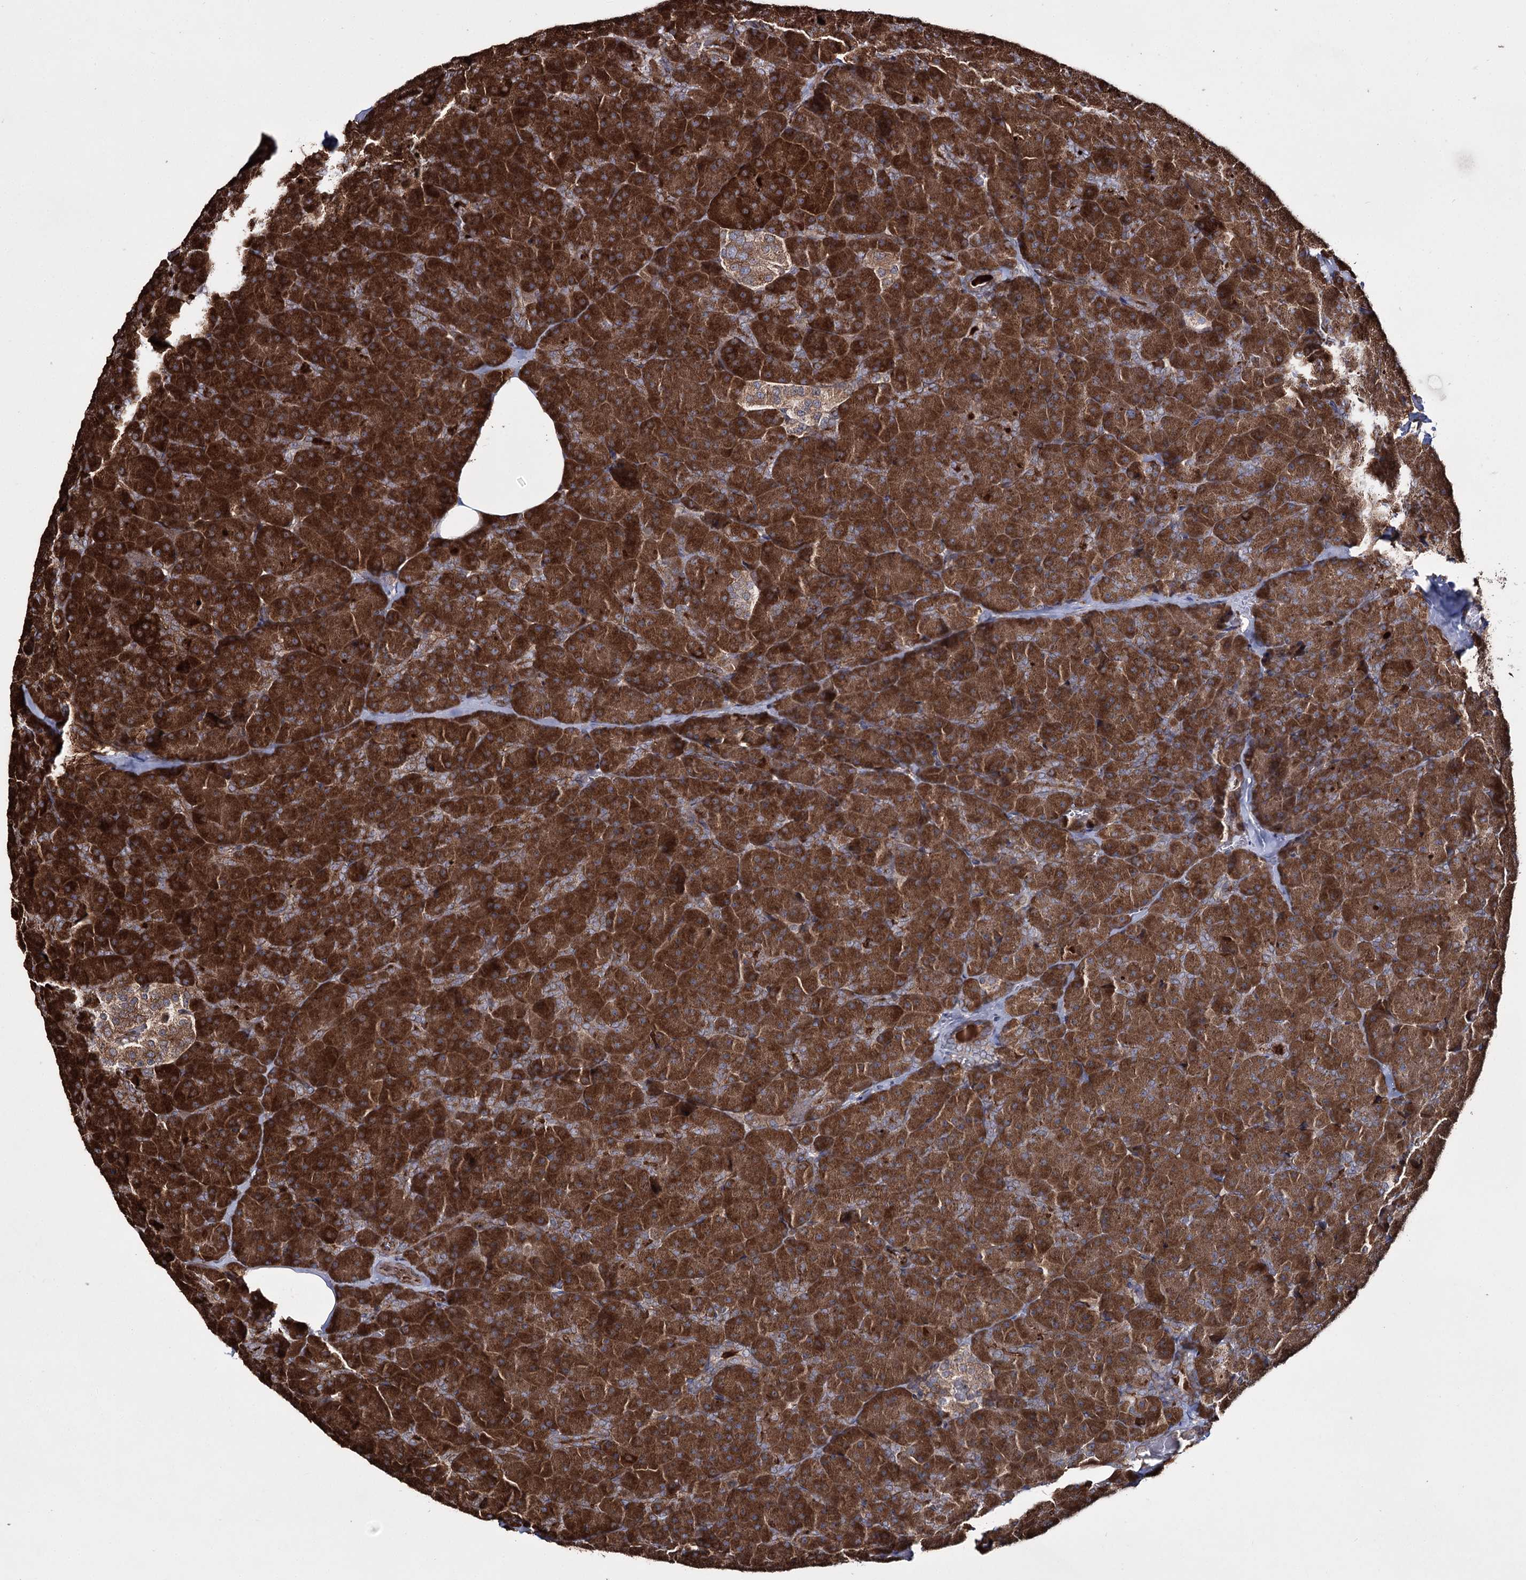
{"staining": {"intensity": "strong", "quantity": ">75%", "location": "cytoplasmic/membranous"}, "tissue": "pancreas", "cell_type": "Exocrine glandular cells", "image_type": "normal", "snomed": [{"axis": "morphology", "description": "Normal tissue, NOS"}, {"axis": "topography", "description": "Pancreas"}], "caption": "Brown immunohistochemical staining in unremarkable human pancreas reveals strong cytoplasmic/membranous expression in about >75% of exocrine glandular cells.", "gene": "HECTD2", "patient": {"sex": "male", "age": 36}}